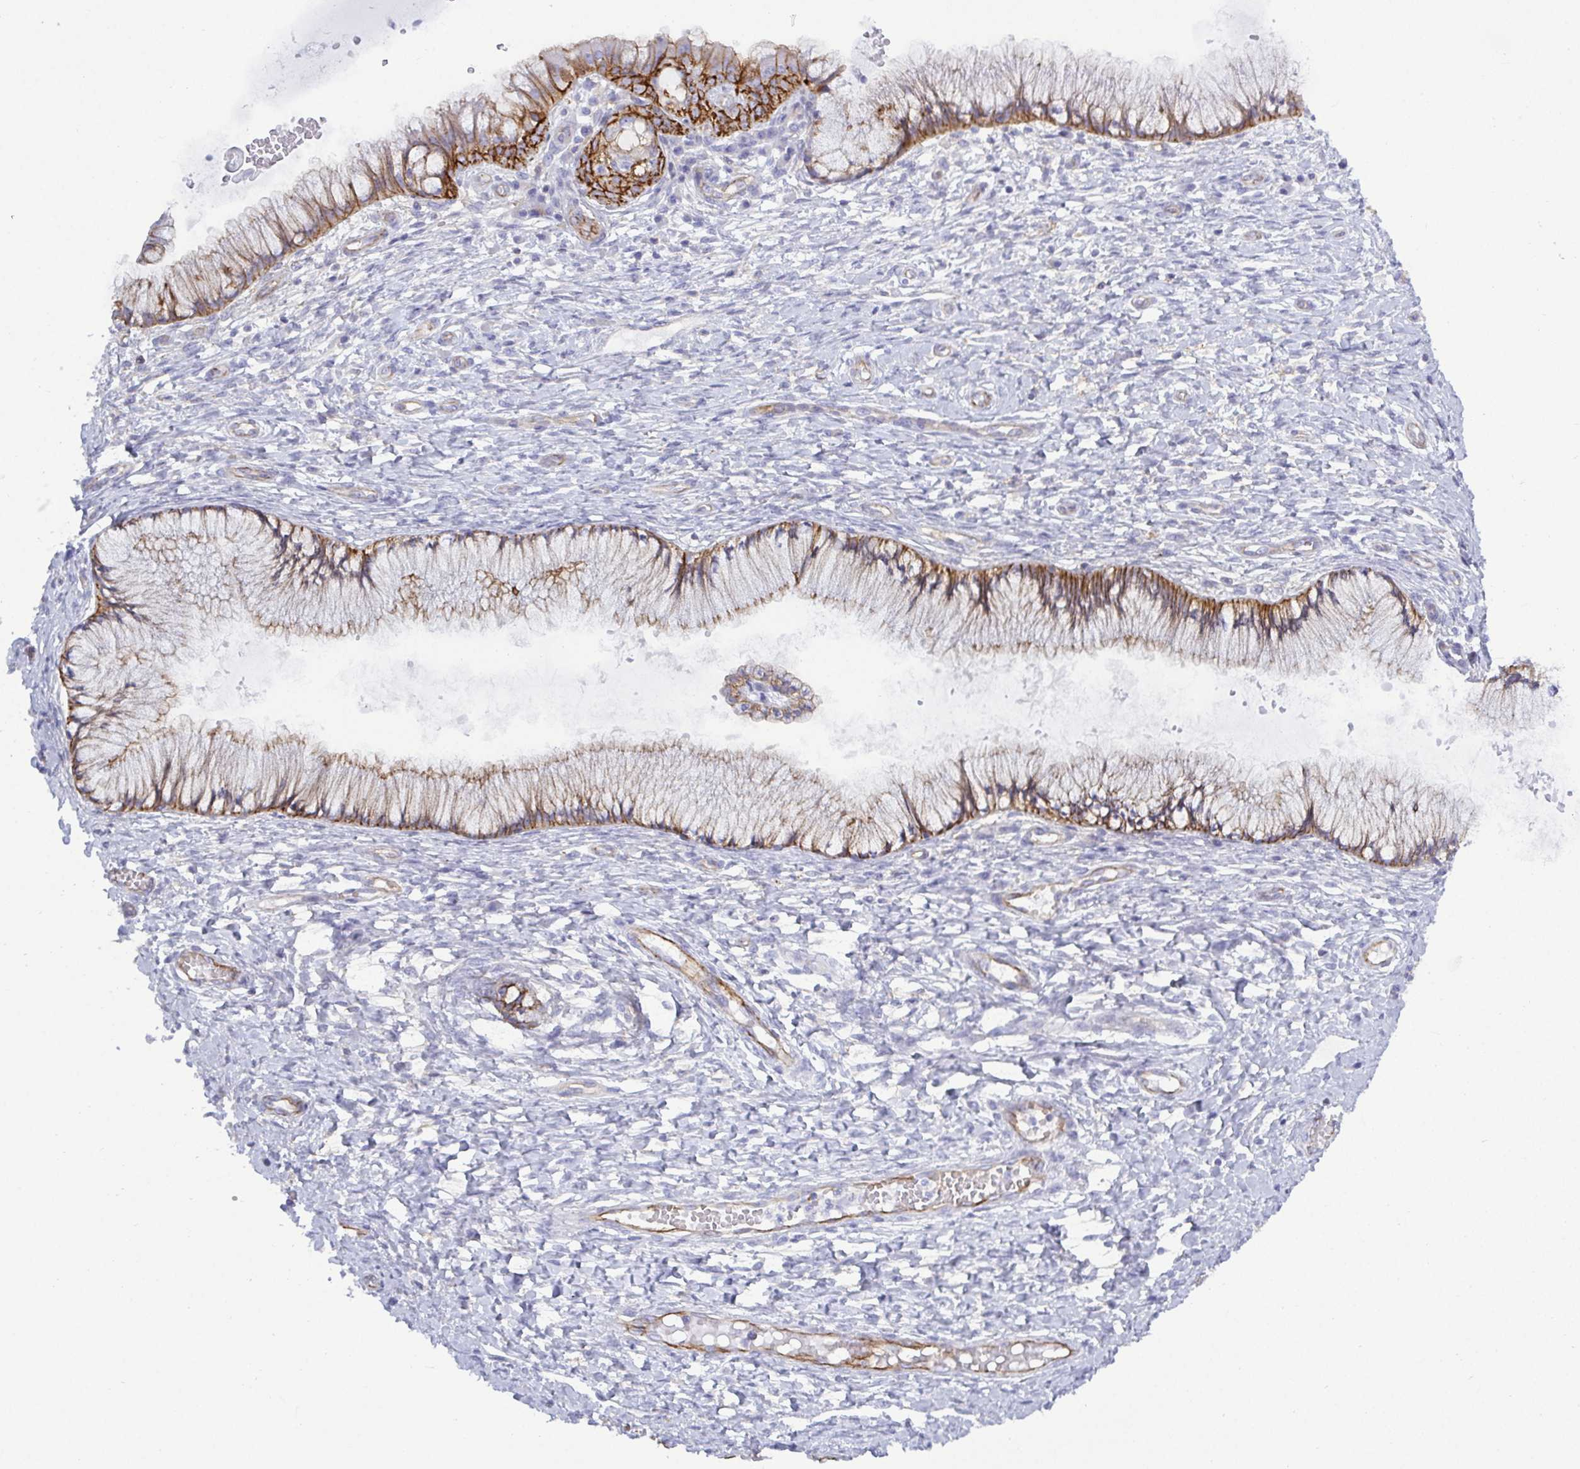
{"staining": {"intensity": "strong", "quantity": ">75%", "location": "cytoplasmic/membranous"}, "tissue": "cervix", "cell_type": "Glandular cells", "image_type": "normal", "snomed": [{"axis": "morphology", "description": "Normal tissue, NOS"}, {"axis": "topography", "description": "Cervix"}], "caption": "Approximately >75% of glandular cells in normal cervix show strong cytoplasmic/membranous protein expression as visualized by brown immunohistochemical staining.", "gene": "LIMA1", "patient": {"sex": "female", "age": 37}}